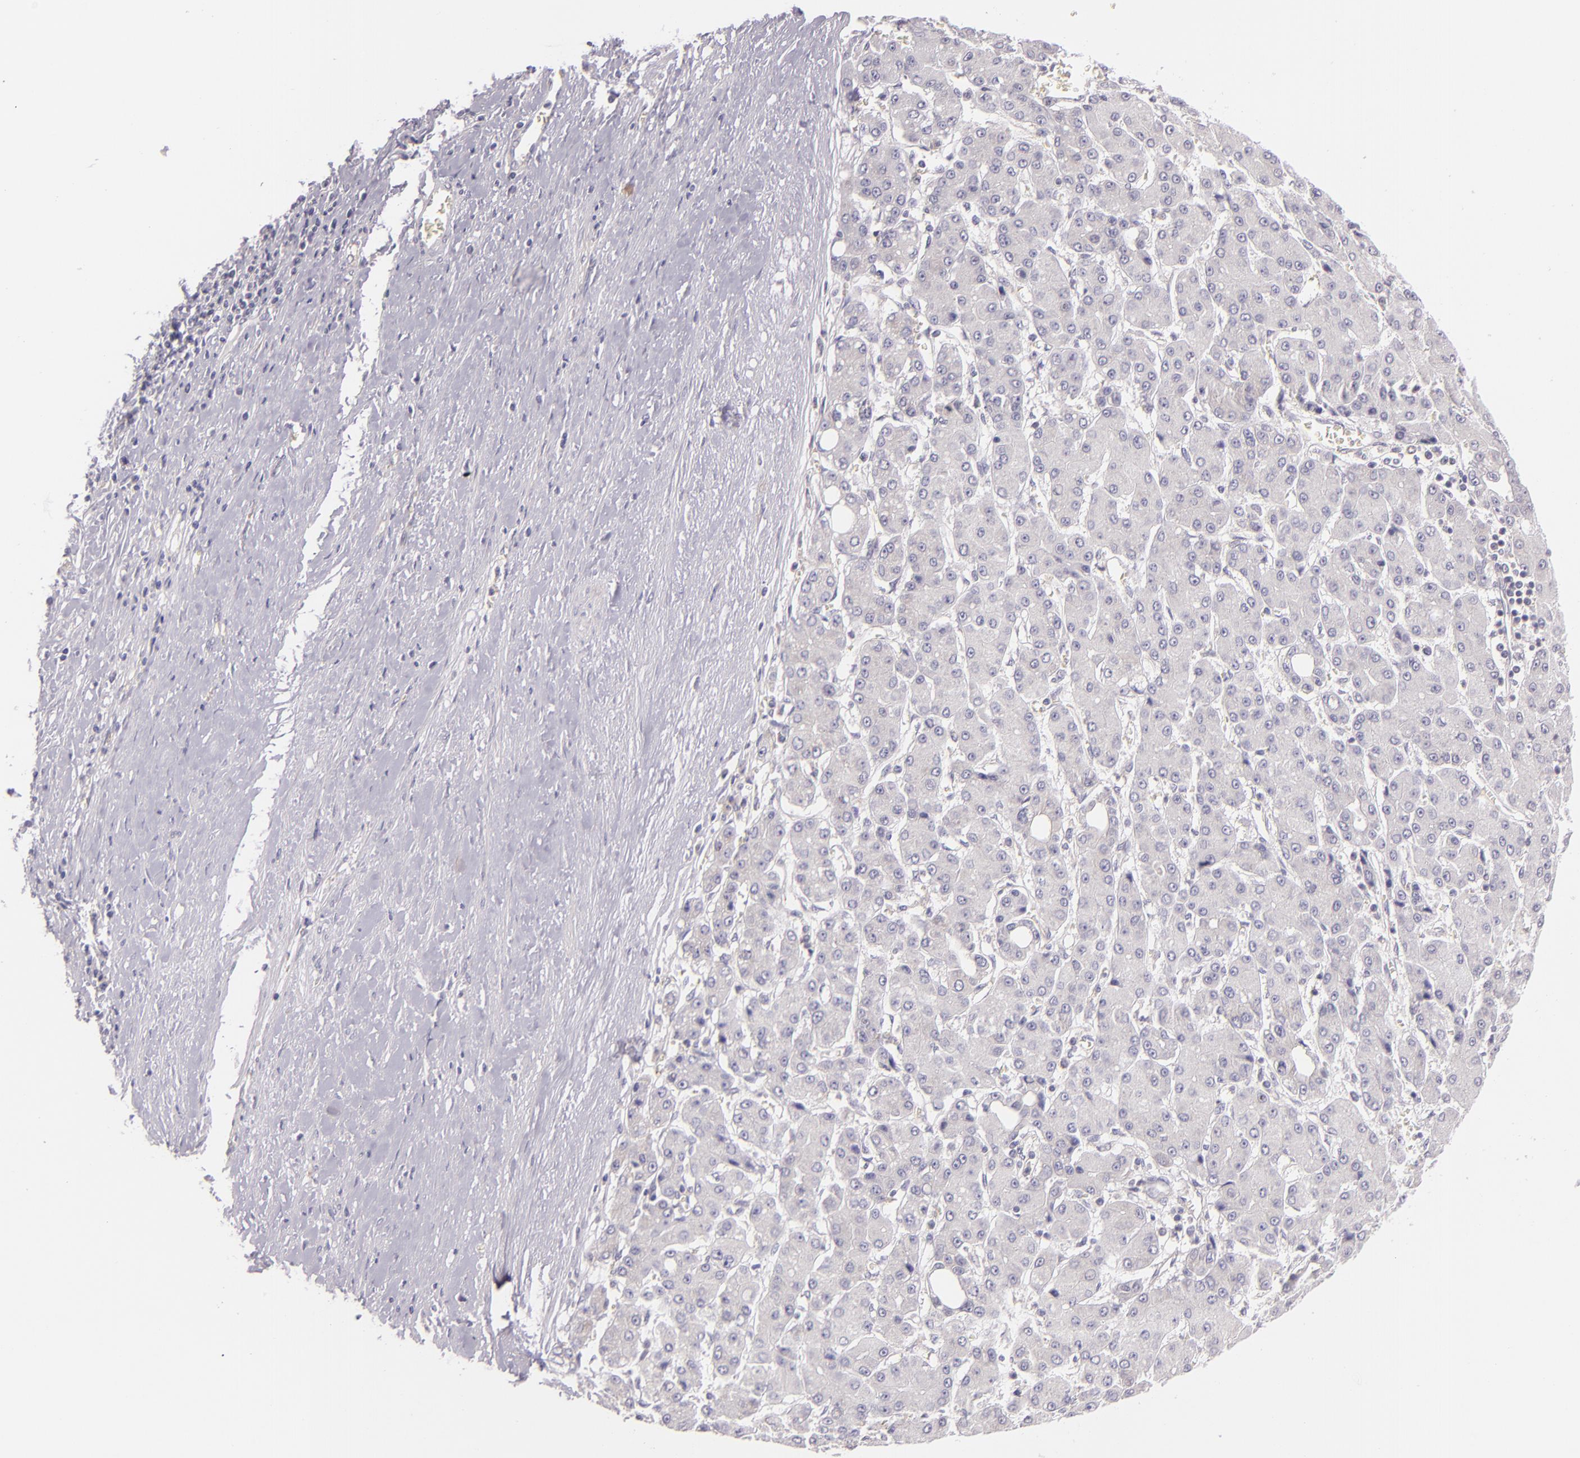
{"staining": {"intensity": "negative", "quantity": "none", "location": "none"}, "tissue": "liver cancer", "cell_type": "Tumor cells", "image_type": "cancer", "snomed": [{"axis": "morphology", "description": "Carcinoma, Hepatocellular, NOS"}, {"axis": "topography", "description": "Liver"}], "caption": "Protein analysis of hepatocellular carcinoma (liver) shows no significant positivity in tumor cells.", "gene": "UPF3B", "patient": {"sex": "male", "age": 69}}